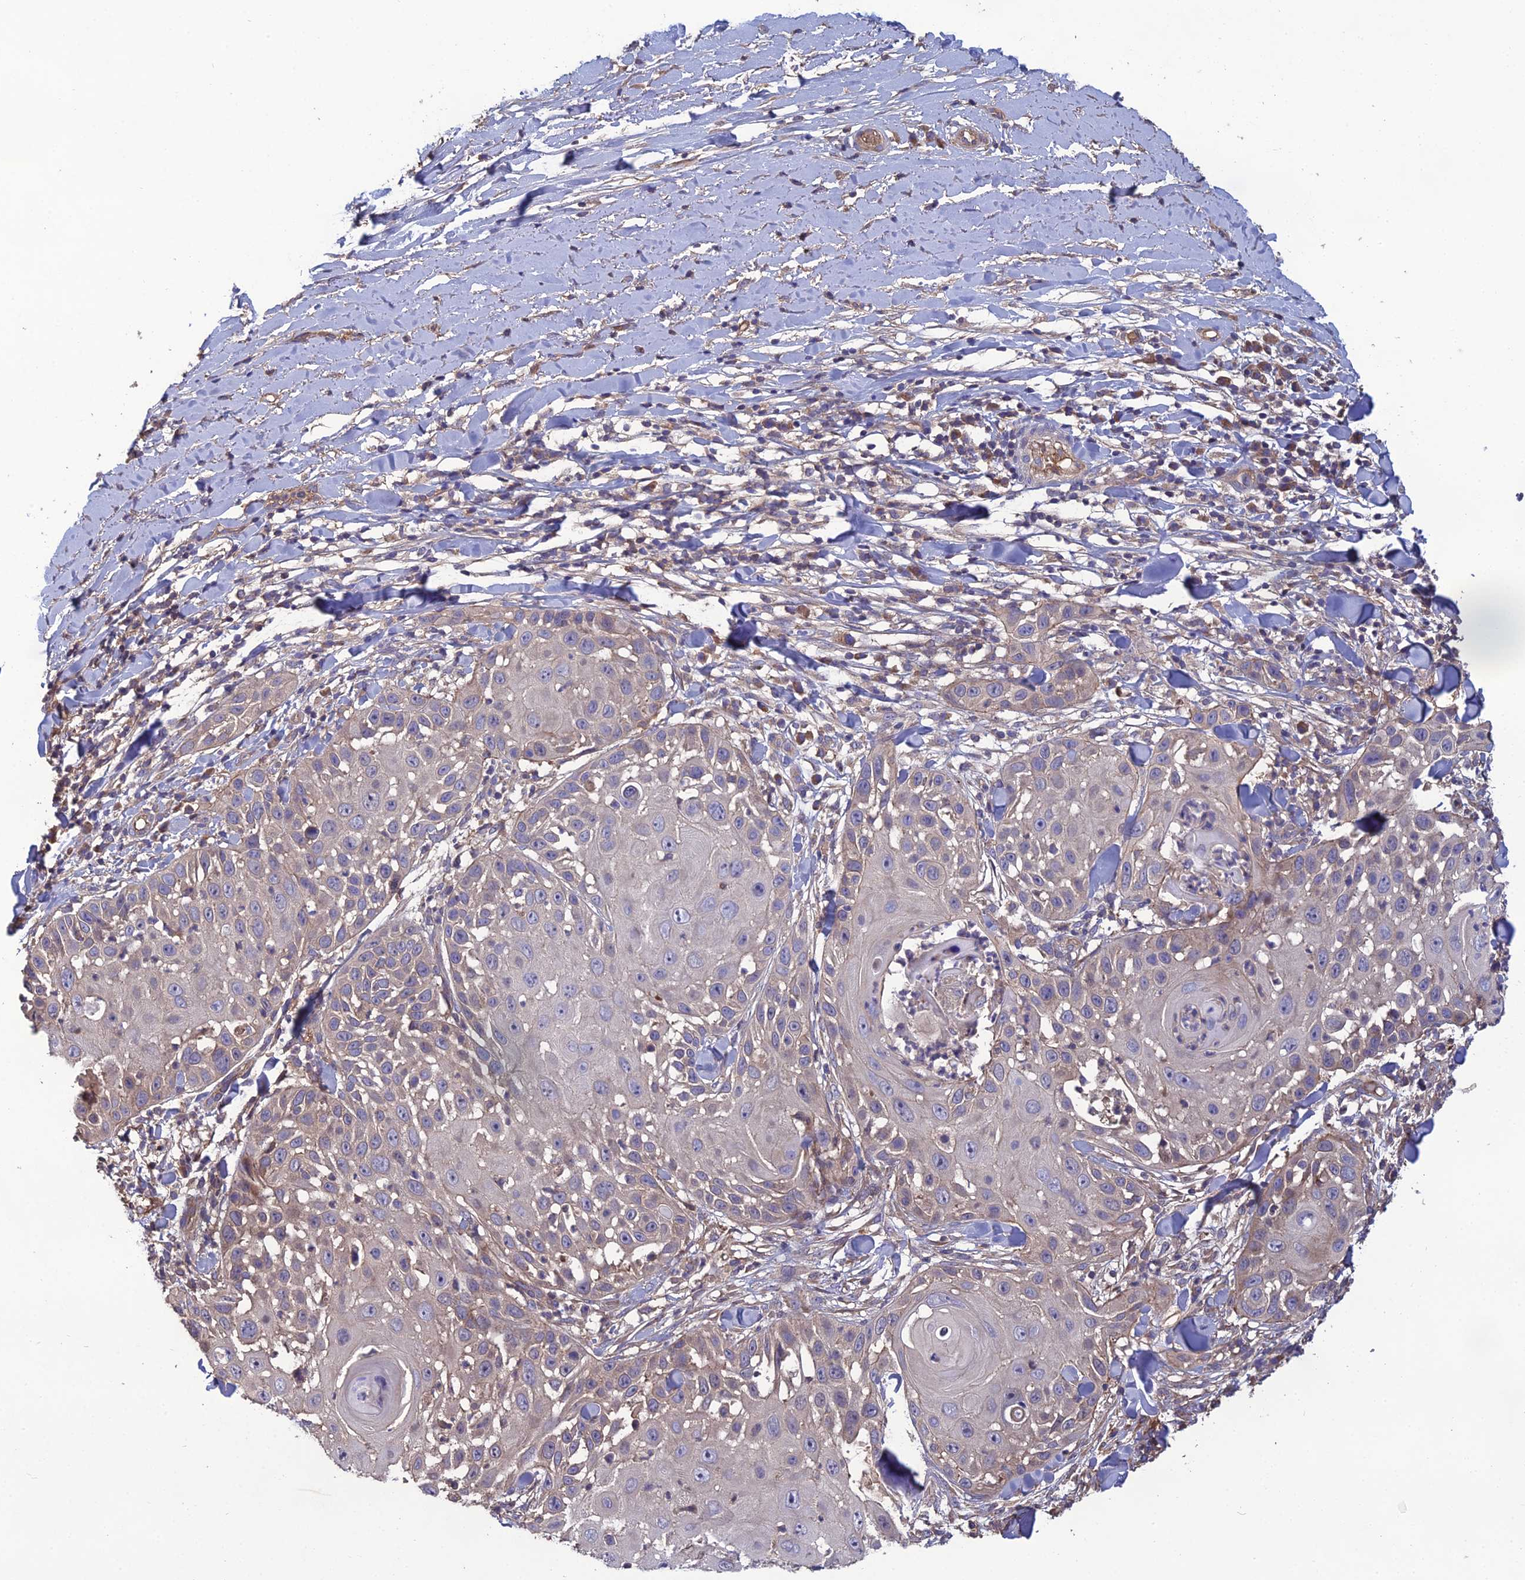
{"staining": {"intensity": "negative", "quantity": "none", "location": "none"}, "tissue": "skin cancer", "cell_type": "Tumor cells", "image_type": "cancer", "snomed": [{"axis": "morphology", "description": "Squamous cell carcinoma, NOS"}, {"axis": "topography", "description": "Skin"}], "caption": "High magnification brightfield microscopy of squamous cell carcinoma (skin) stained with DAB (3,3'-diaminobenzidine) (brown) and counterstained with hematoxylin (blue): tumor cells show no significant staining. The staining was performed using DAB to visualize the protein expression in brown, while the nuclei were stained in blue with hematoxylin (Magnification: 20x).", "gene": "GALR2", "patient": {"sex": "female", "age": 44}}